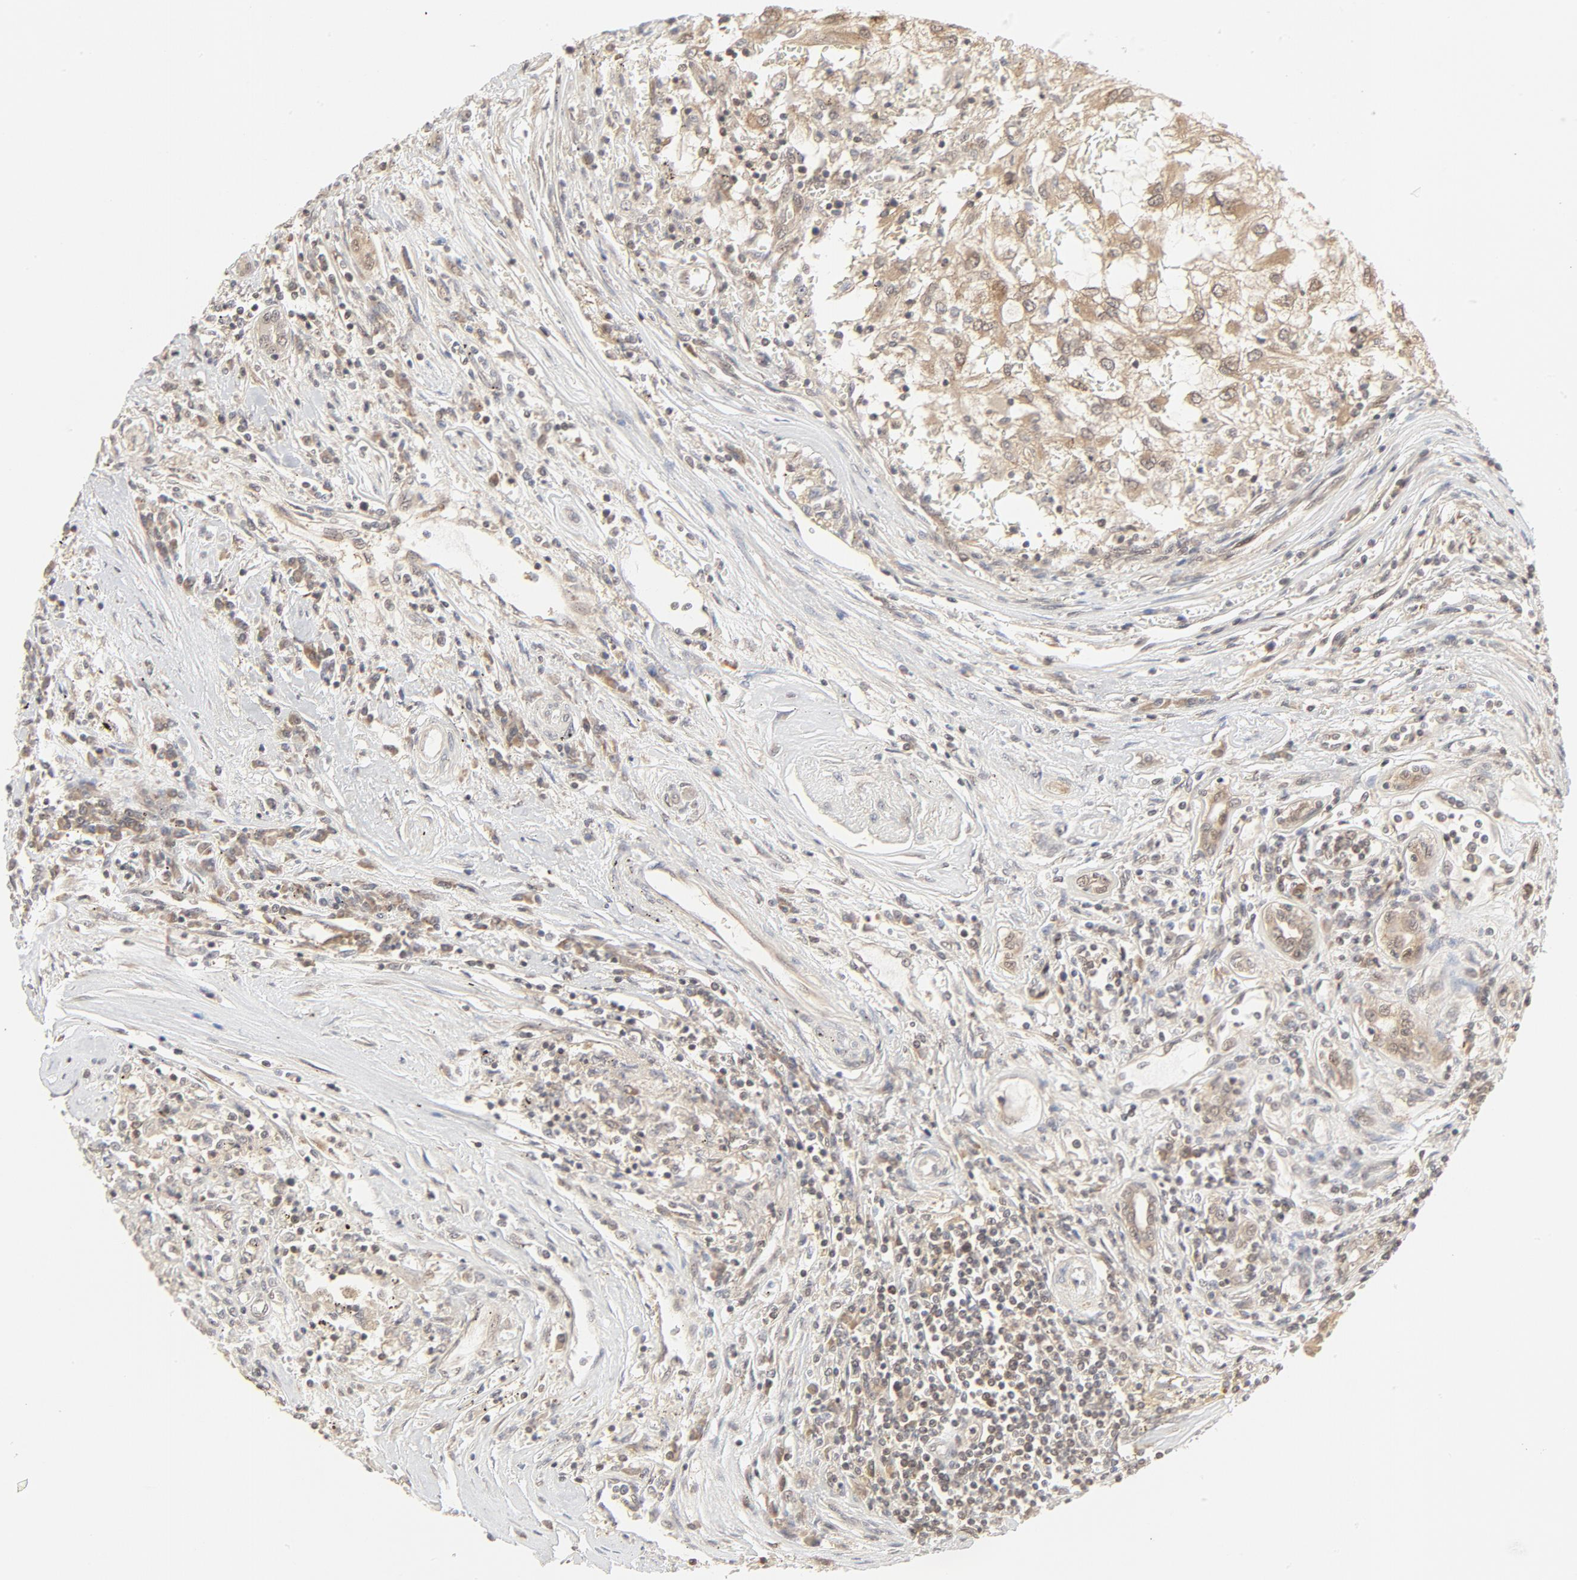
{"staining": {"intensity": "weak", "quantity": ">75%", "location": "cytoplasmic/membranous,nuclear"}, "tissue": "renal cancer", "cell_type": "Tumor cells", "image_type": "cancer", "snomed": [{"axis": "morphology", "description": "Normal tissue, NOS"}, {"axis": "morphology", "description": "Adenocarcinoma, NOS"}, {"axis": "topography", "description": "Kidney"}], "caption": "Tumor cells reveal weak cytoplasmic/membranous and nuclear positivity in about >75% of cells in adenocarcinoma (renal).", "gene": "NEDD8", "patient": {"sex": "male", "age": 71}}